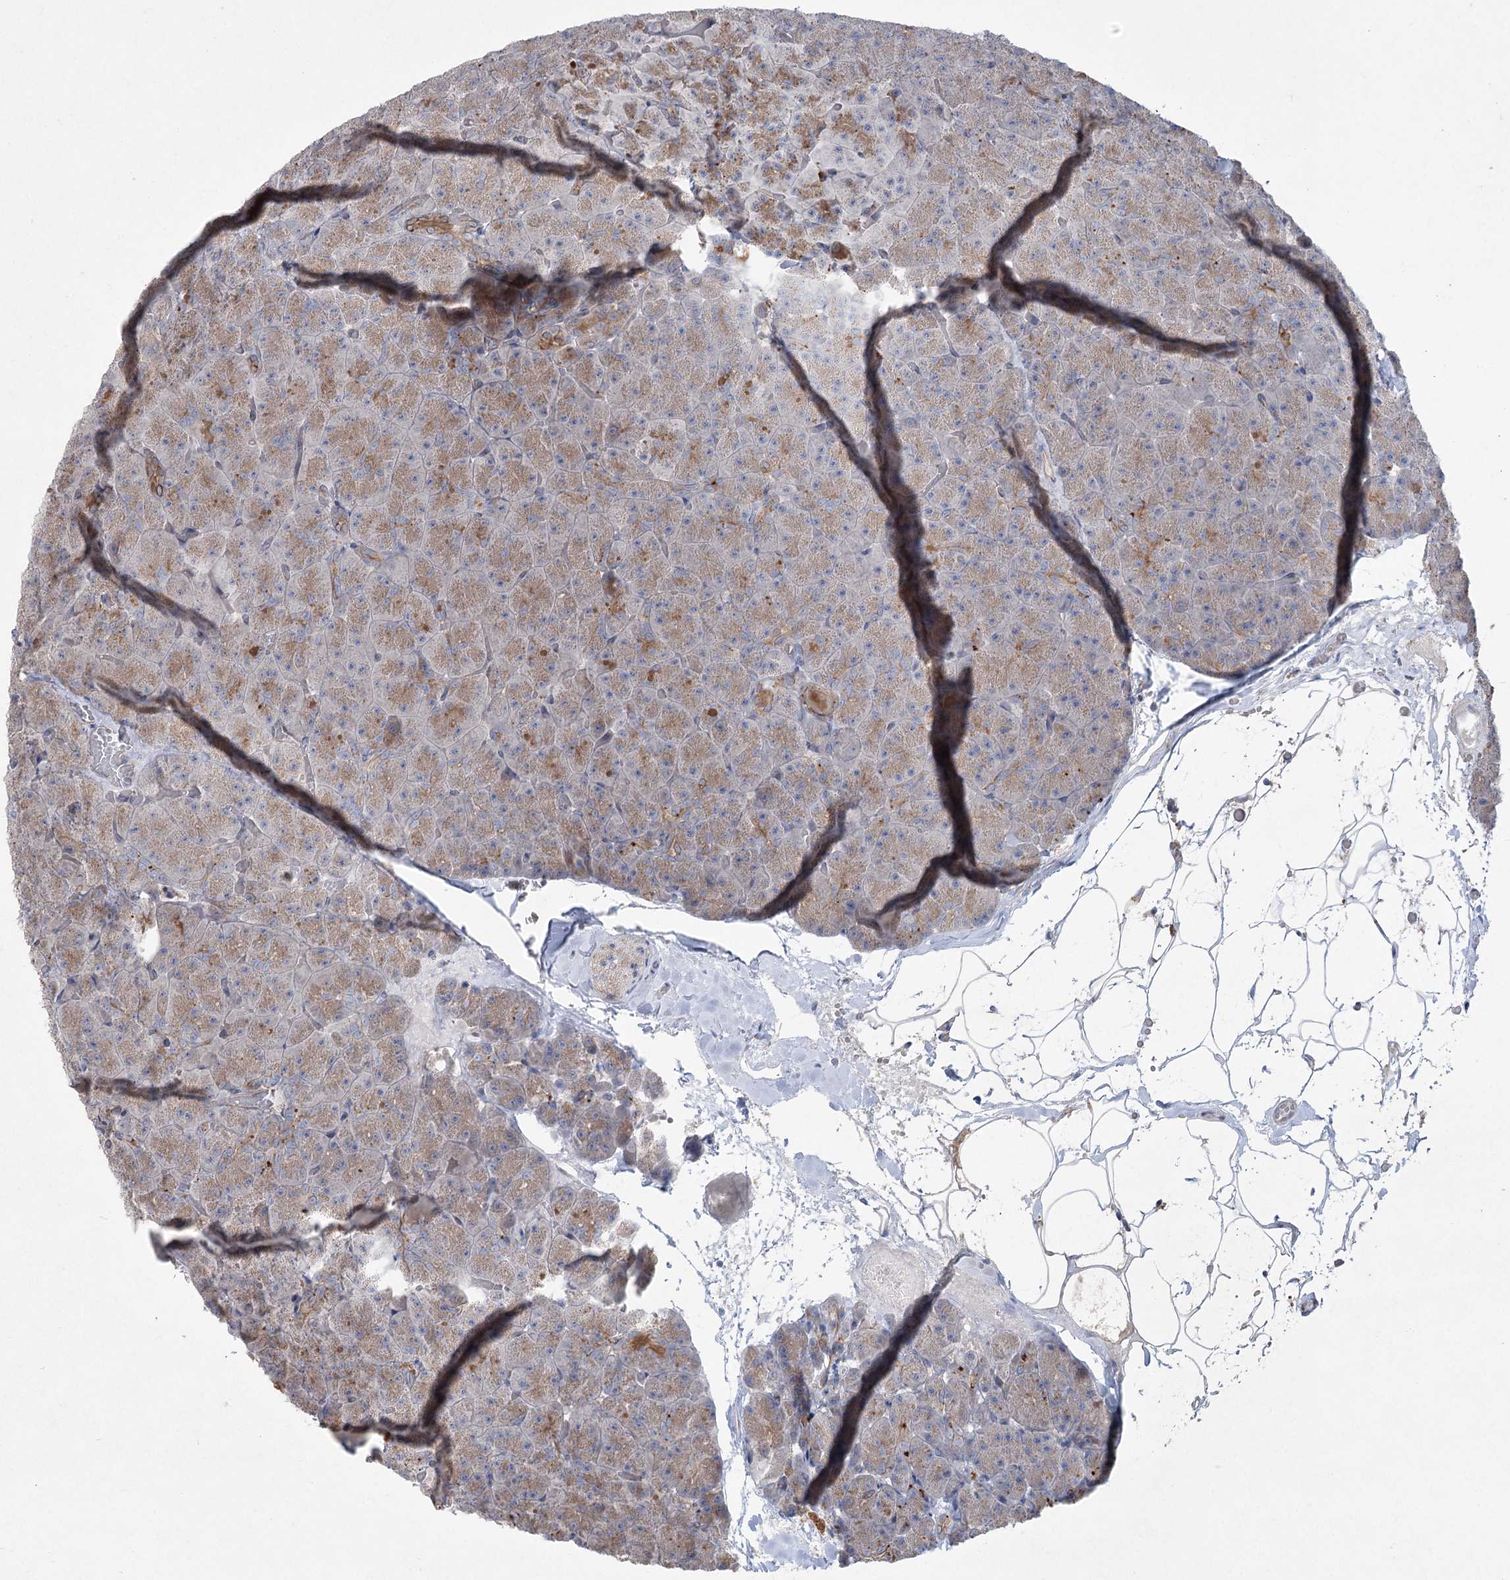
{"staining": {"intensity": "weak", "quantity": "25%-75%", "location": "cytoplasmic/membranous"}, "tissue": "pancreas", "cell_type": "Exocrine glandular cells", "image_type": "normal", "snomed": [{"axis": "morphology", "description": "Normal tissue, NOS"}, {"axis": "topography", "description": "Pancreas"}], "caption": "Immunohistochemical staining of unremarkable pancreas demonstrates weak cytoplasmic/membranous protein staining in approximately 25%-75% of exocrine glandular cells.", "gene": "SCN11A", "patient": {"sex": "male", "age": 36}}